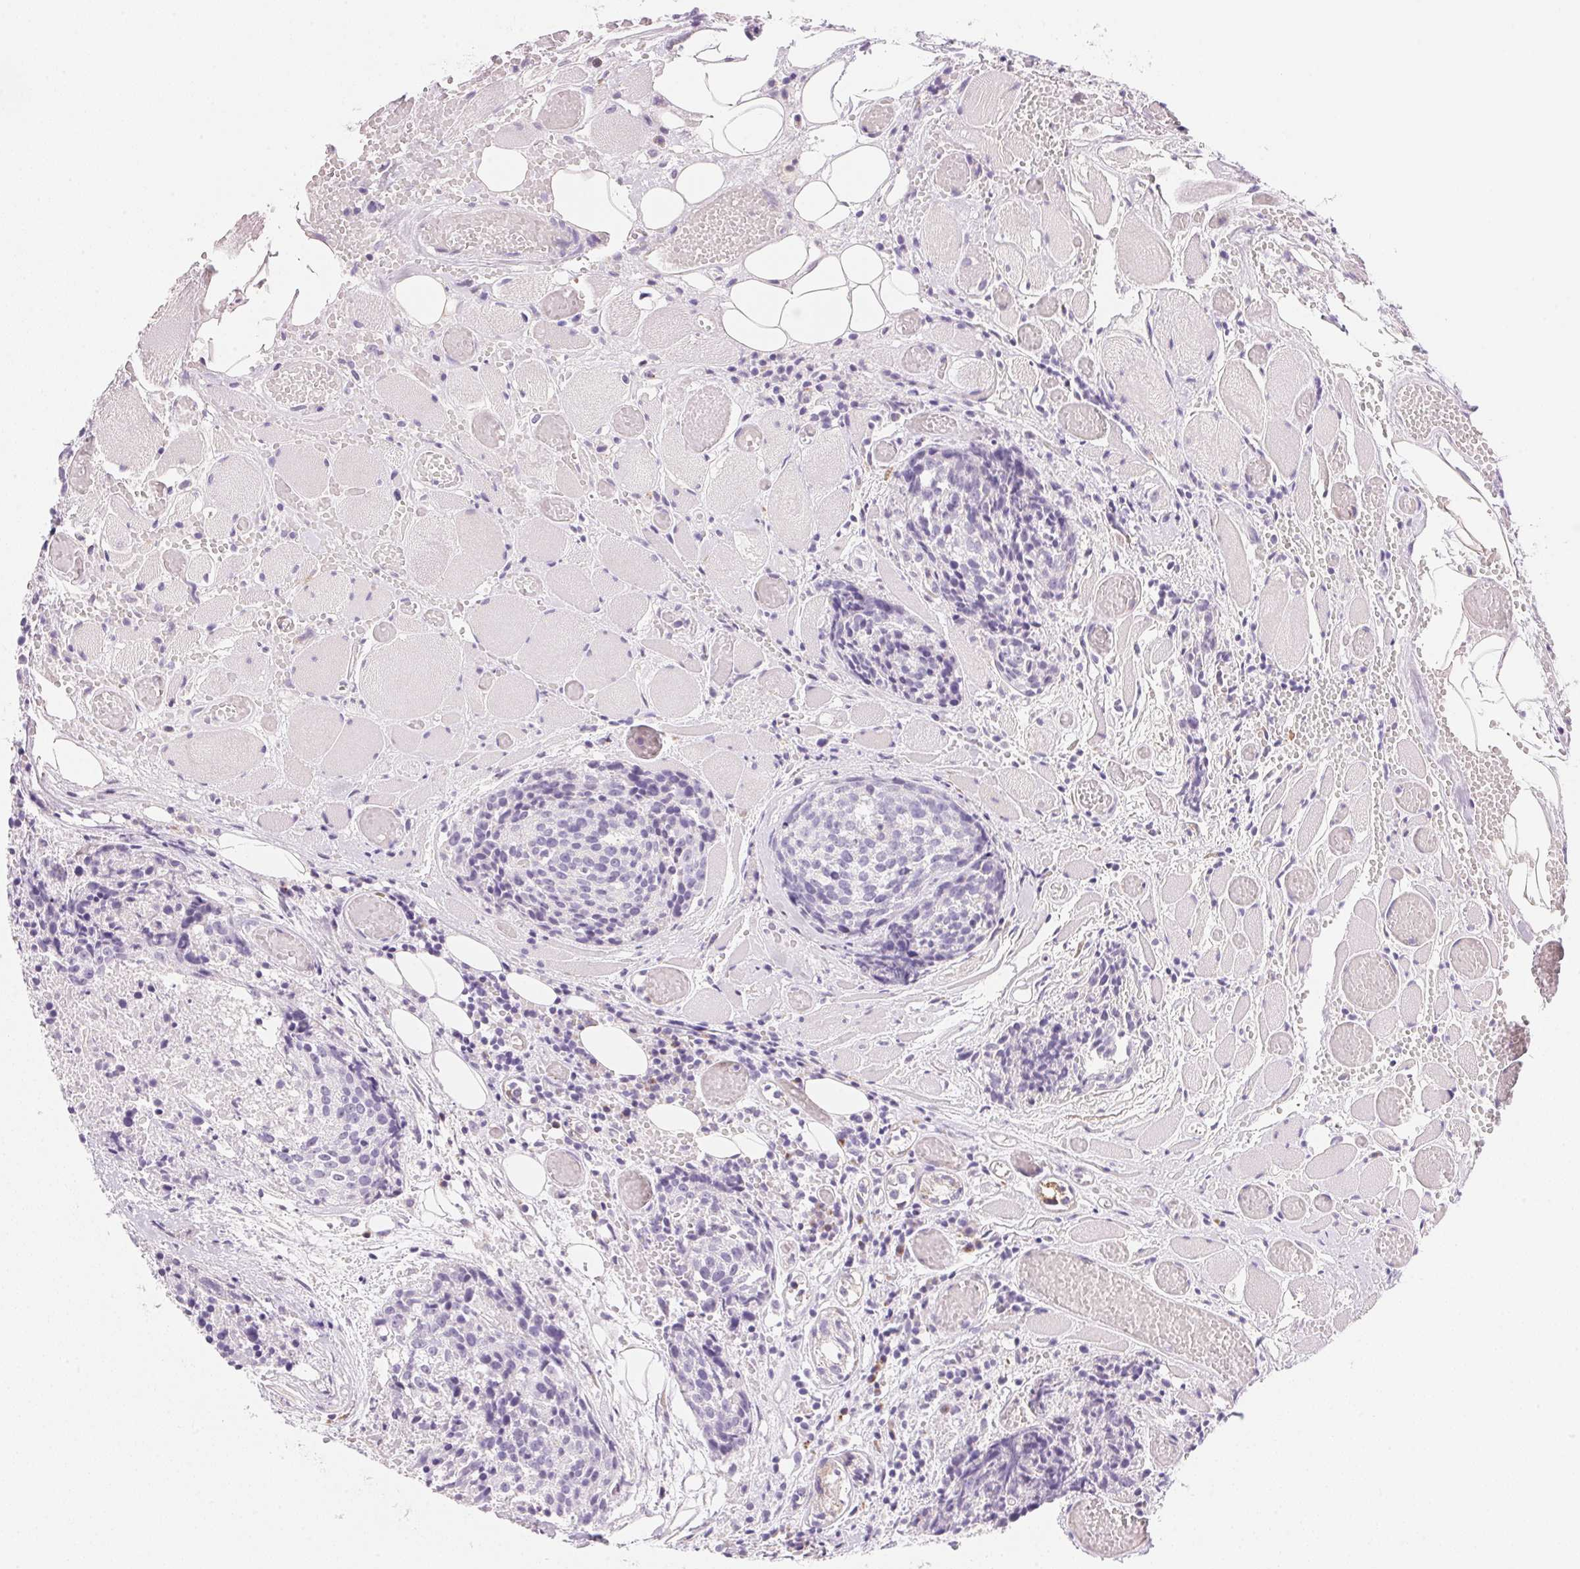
{"staining": {"intensity": "negative", "quantity": "none", "location": "none"}, "tissue": "head and neck cancer", "cell_type": "Tumor cells", "image_type": "cancer", "snomed": [{"axis": "morphology", "description": "Squamous cell carcinoma, NOS"}, {"axis": "topography", "description": "Oral tissue"}, {"axis": "topography", "description": "Head-Neck"}], "caption": "An immunohistochemistry micrograph of head and neck cancer is shown. There is no staining in tumor cells of head and neck cancer.", "gene": "TEKT1", "patient": {"sex": "male", "age": 64}}